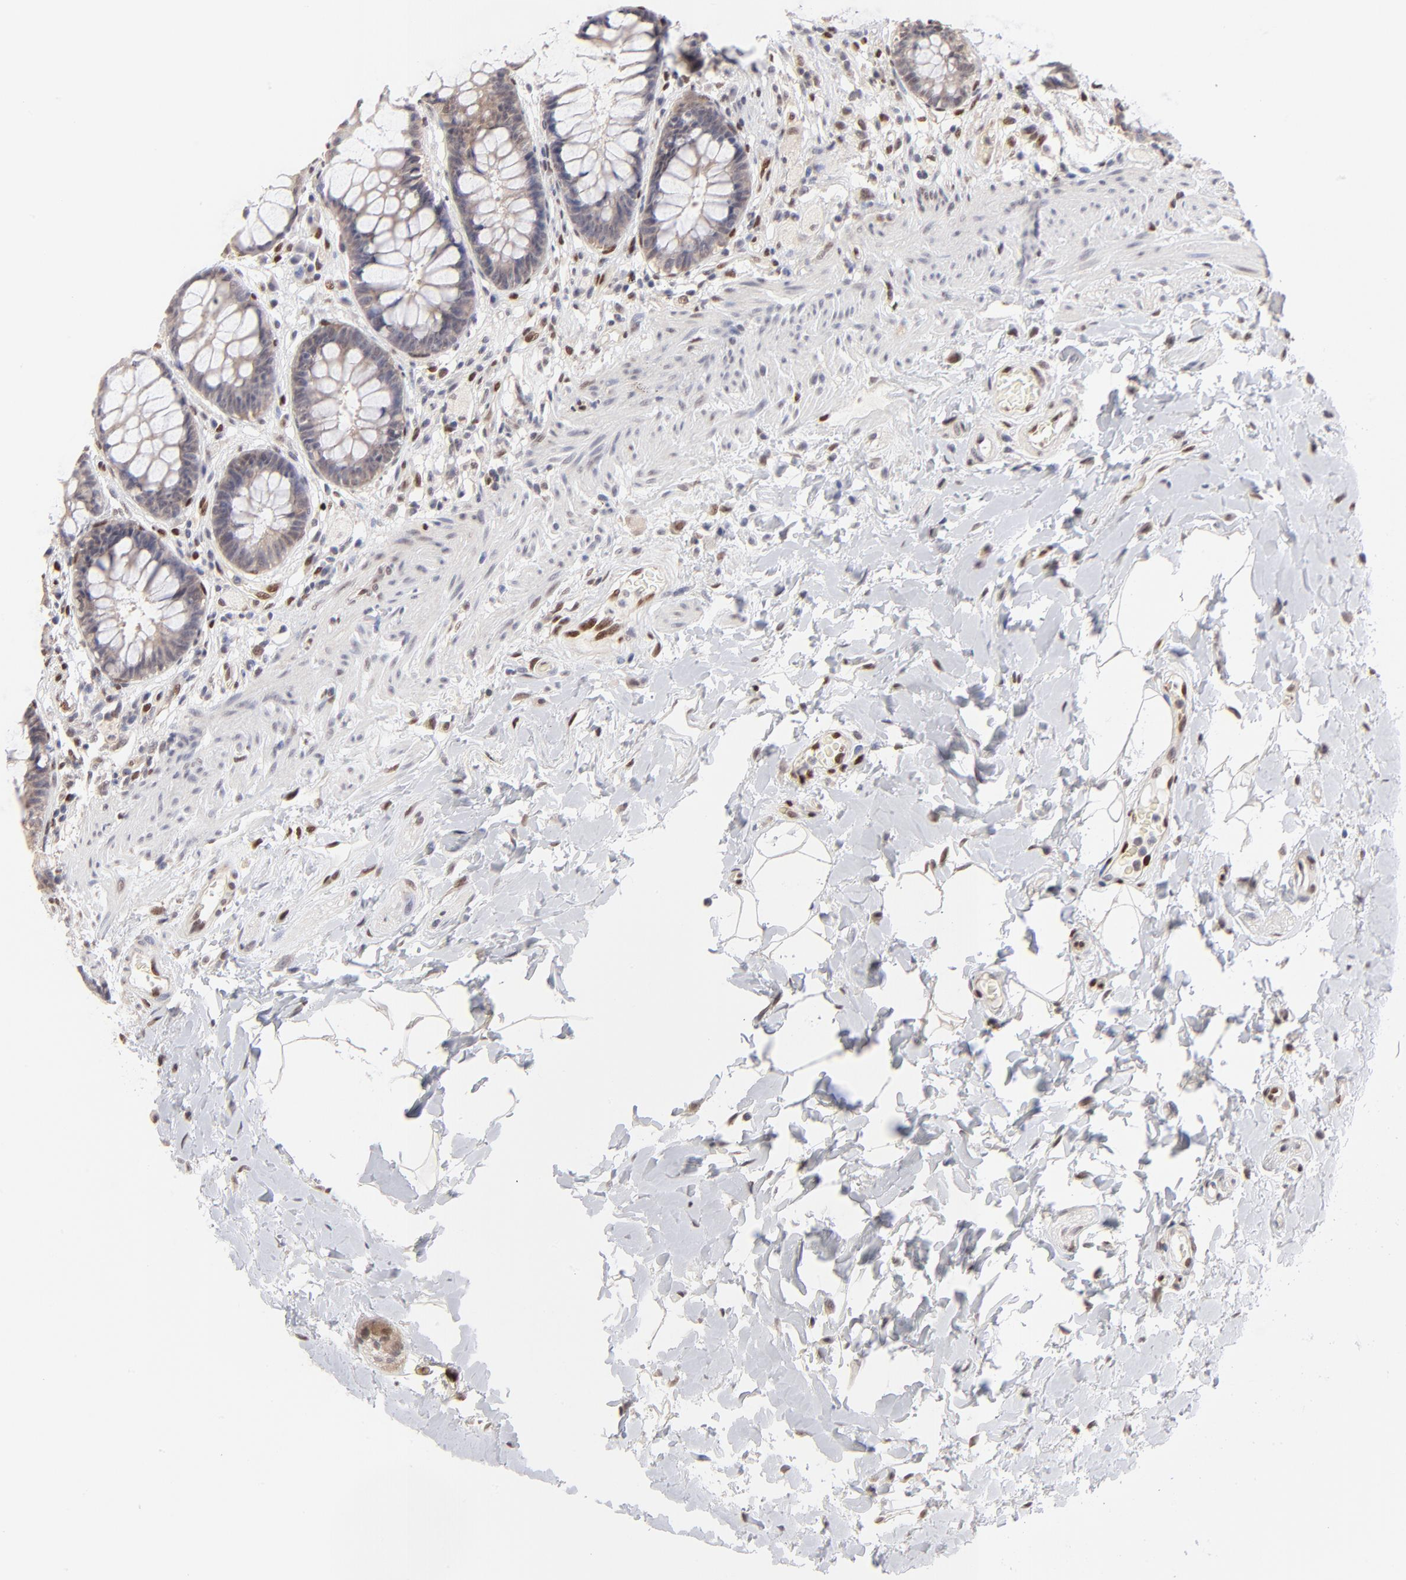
{"staining": {"intensity": "weak", "quantity": "25%-75%", "location": "cytoplasmic/membranous,nuclear"}, "tissue": "rectum", "cell_type": "Glandular cells", "image_type": "normal", "snomed": [{"axis": "morphology", "description": "Normal tissue, NOS"}, {"axis": "topography", "description": "Rectum"}], "caption": "Weak cytoplasmic/membranous,nuclear staining for a protein is seen in about 25%-75% of glandular cells of unremarkable rectum using immunohistochemistry (IHC).", "gene": "STAT3", "patient": {"sex": "female", "age": 46}}